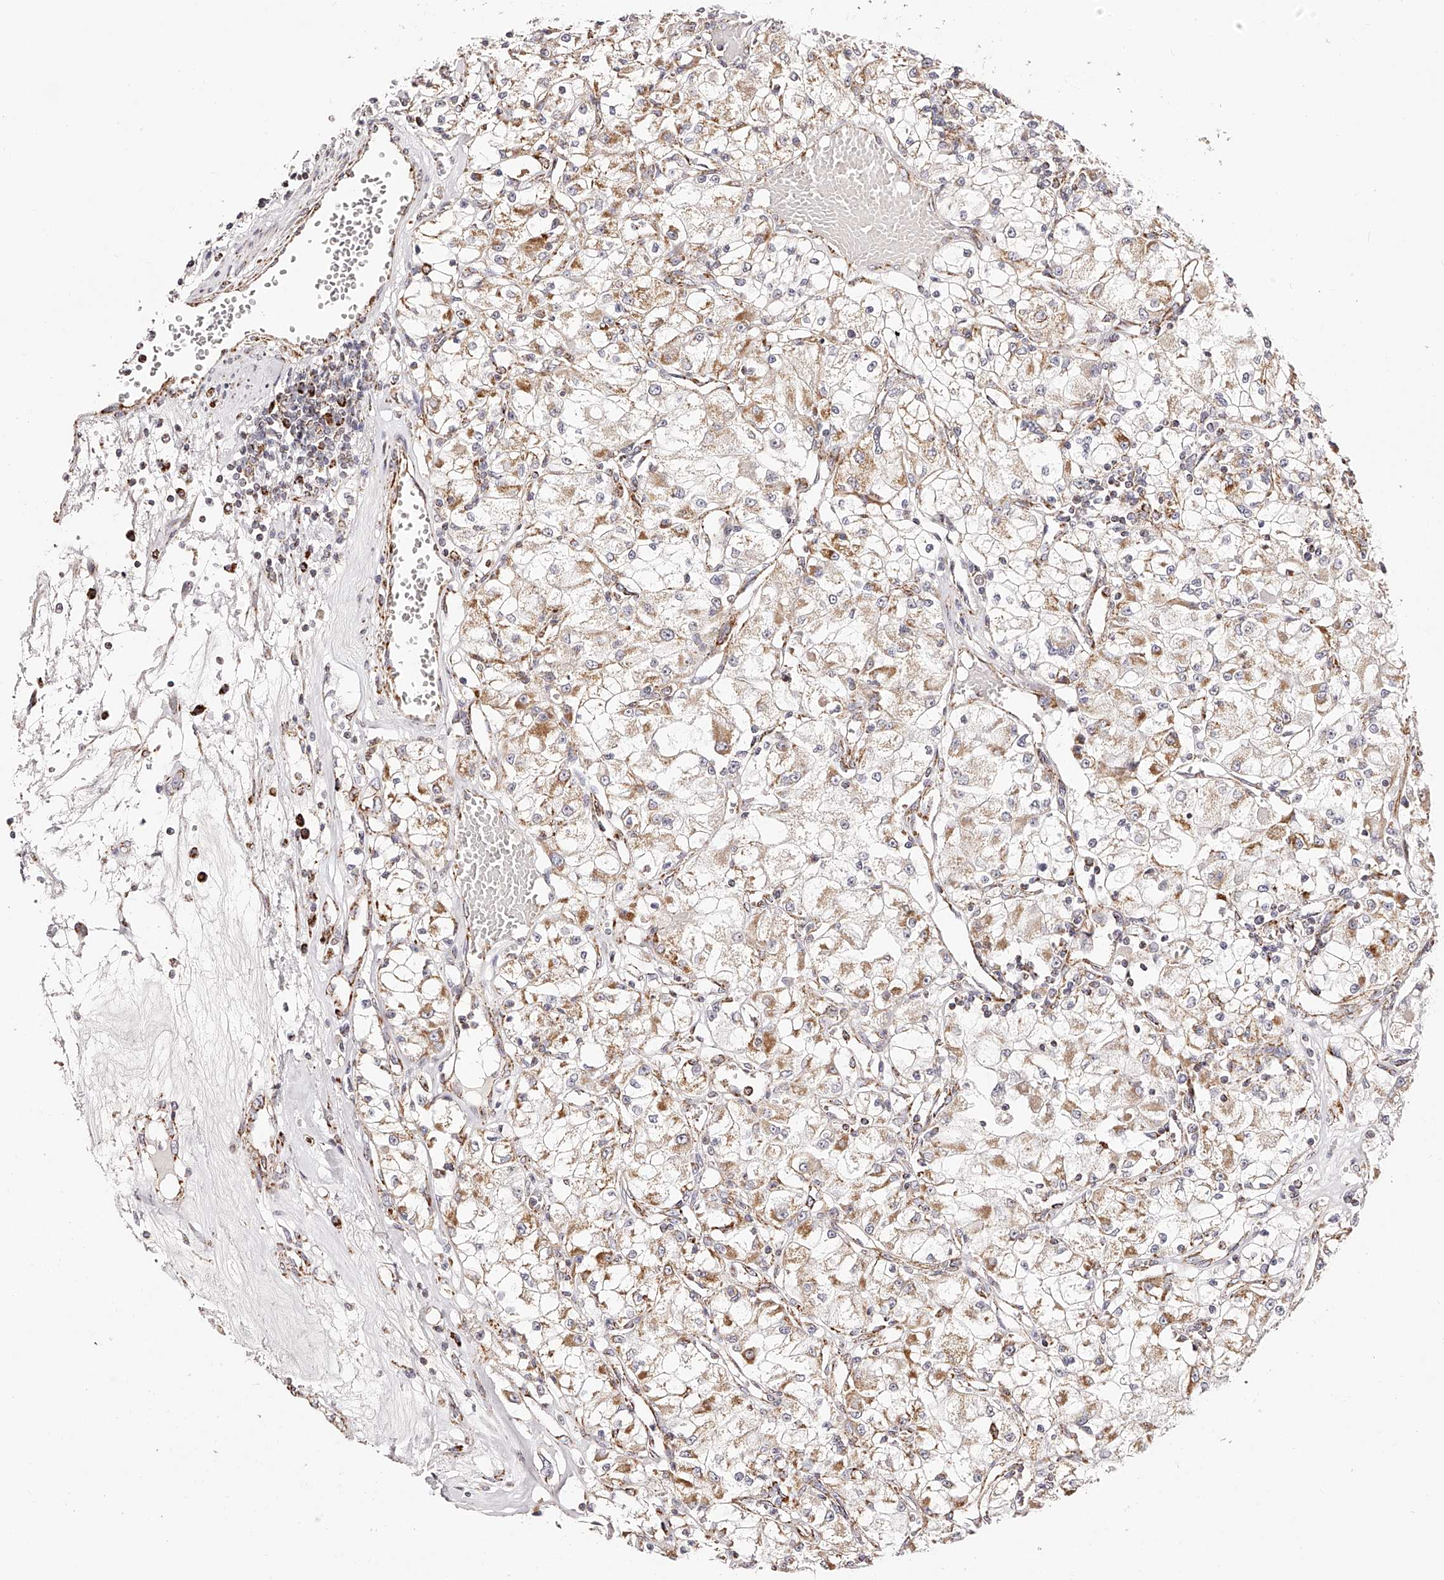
{"staining": {"intensity": "moderate", "quantity": "25%-75%", "location": "cytoplasmic/membranous"}, "tissue": "renal cancer", "cell_type": "Tumor cells", "image_type": "cancer", "snomed": [{"axis": "morphology", "description": "Adenocarcinoma, NOS"}, {"axis": "topography", "description": "Kidney"}], "caption": "Immunohistochemistry (IHC) (DAB (3,3'-diaminobenzidine)) staining of human renal cancer exhibits moderate cytoplasmic/membranous protein positivity in about 25%-75% of tumor cells.", "gene": "NDUFV3", "patient": {"sex": "female", "age": 59}}